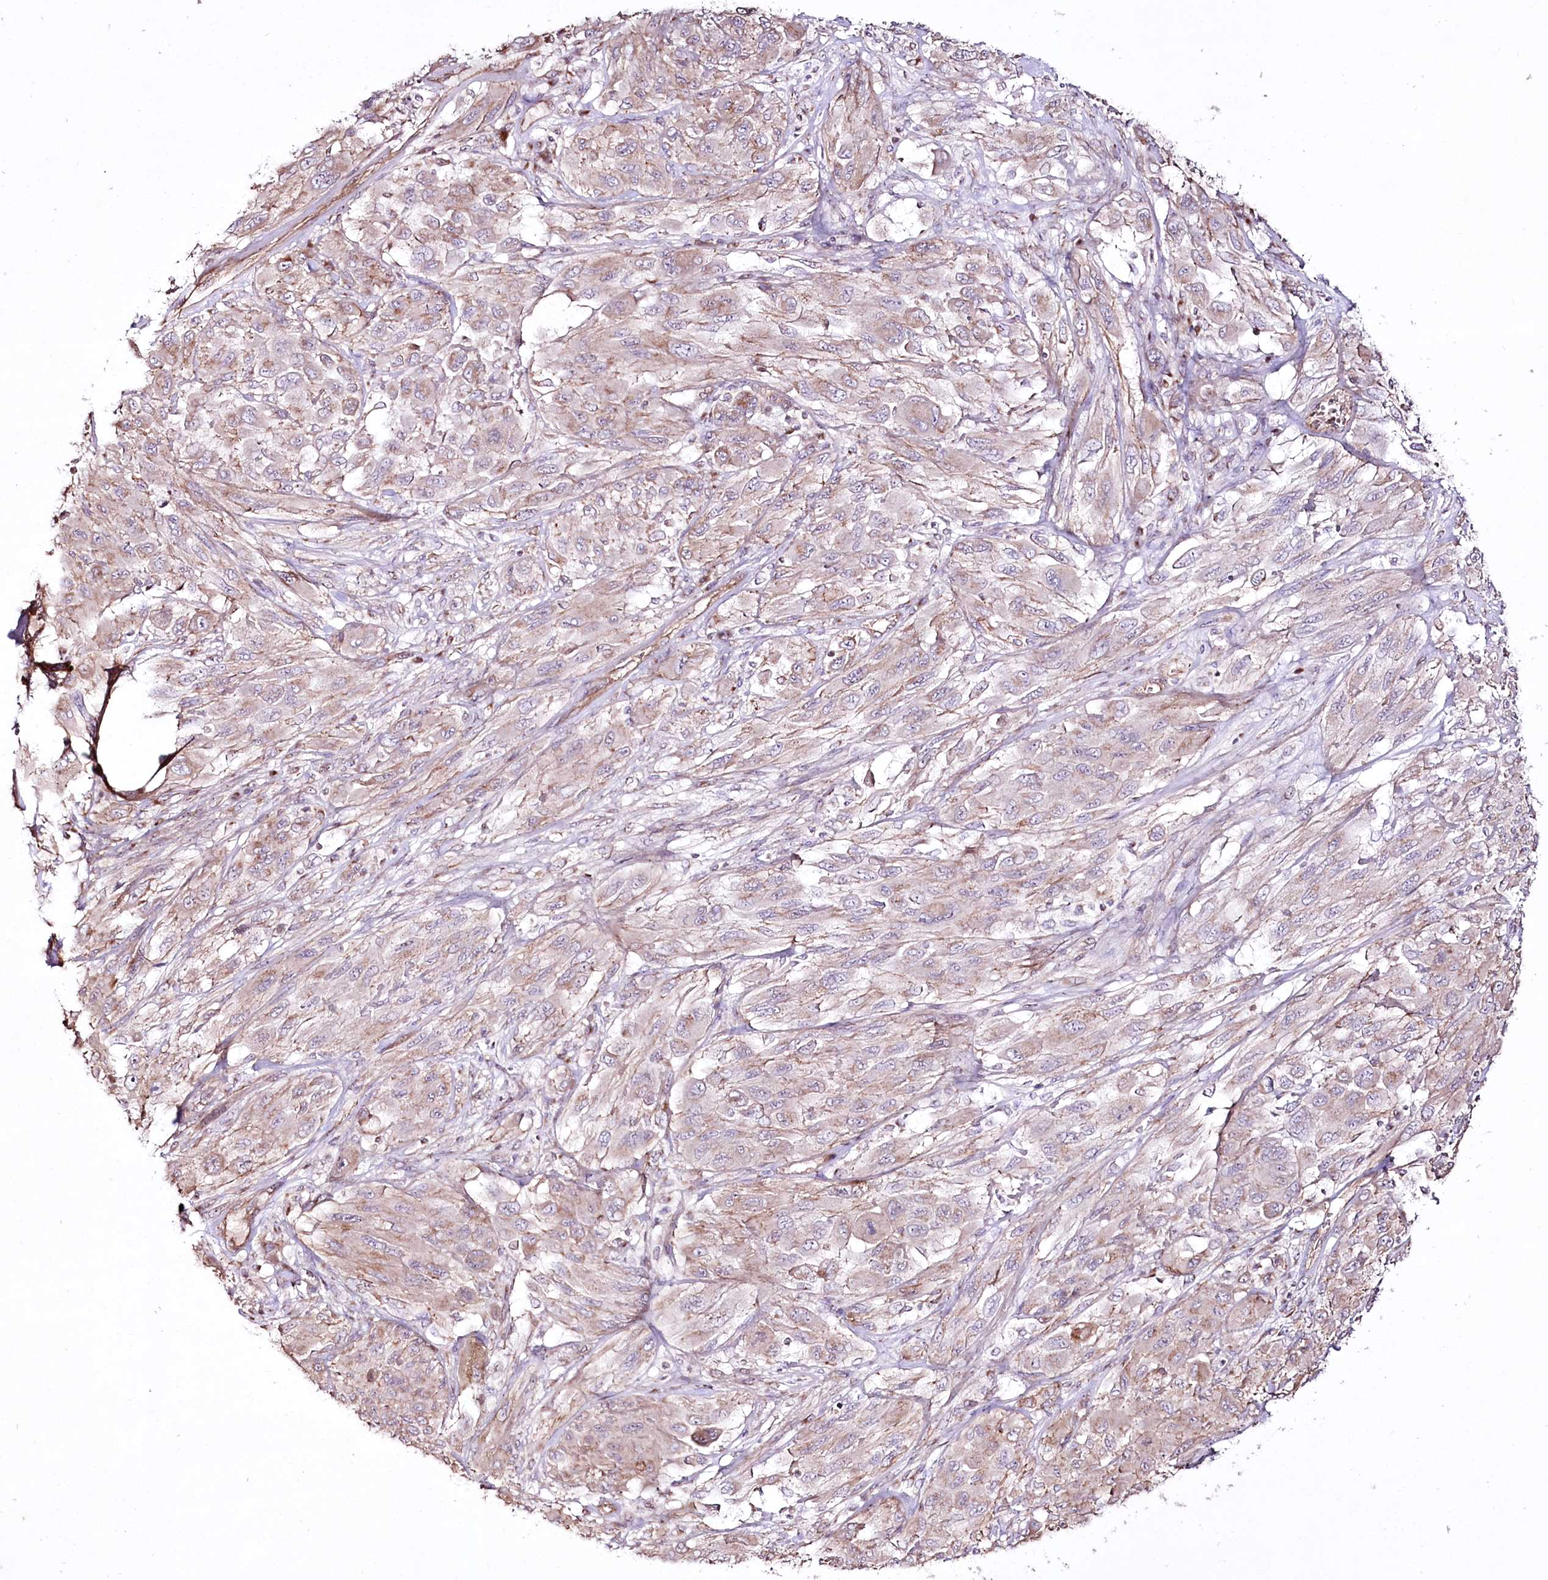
{"staining": {"intensity": "weak", "quantity": ">75%", "location": "cytoplasmic/membranous"}, "tissue": "melanoma", "cell_type": "Tumor cells", "image_type": "cancer", "snomed": [{"axis": "morphology", "description": "Malignant melanoma, NOS"}, {"axis": "topography", "description": "Skin"}], "caption": "Weak cytoplasmic/membranous positivity for a protein is identified in approximately >75% of tumor cells of melanoma using IHC.", "gene": "REXO2", "patient": {"sex": "female", "age": 91}}